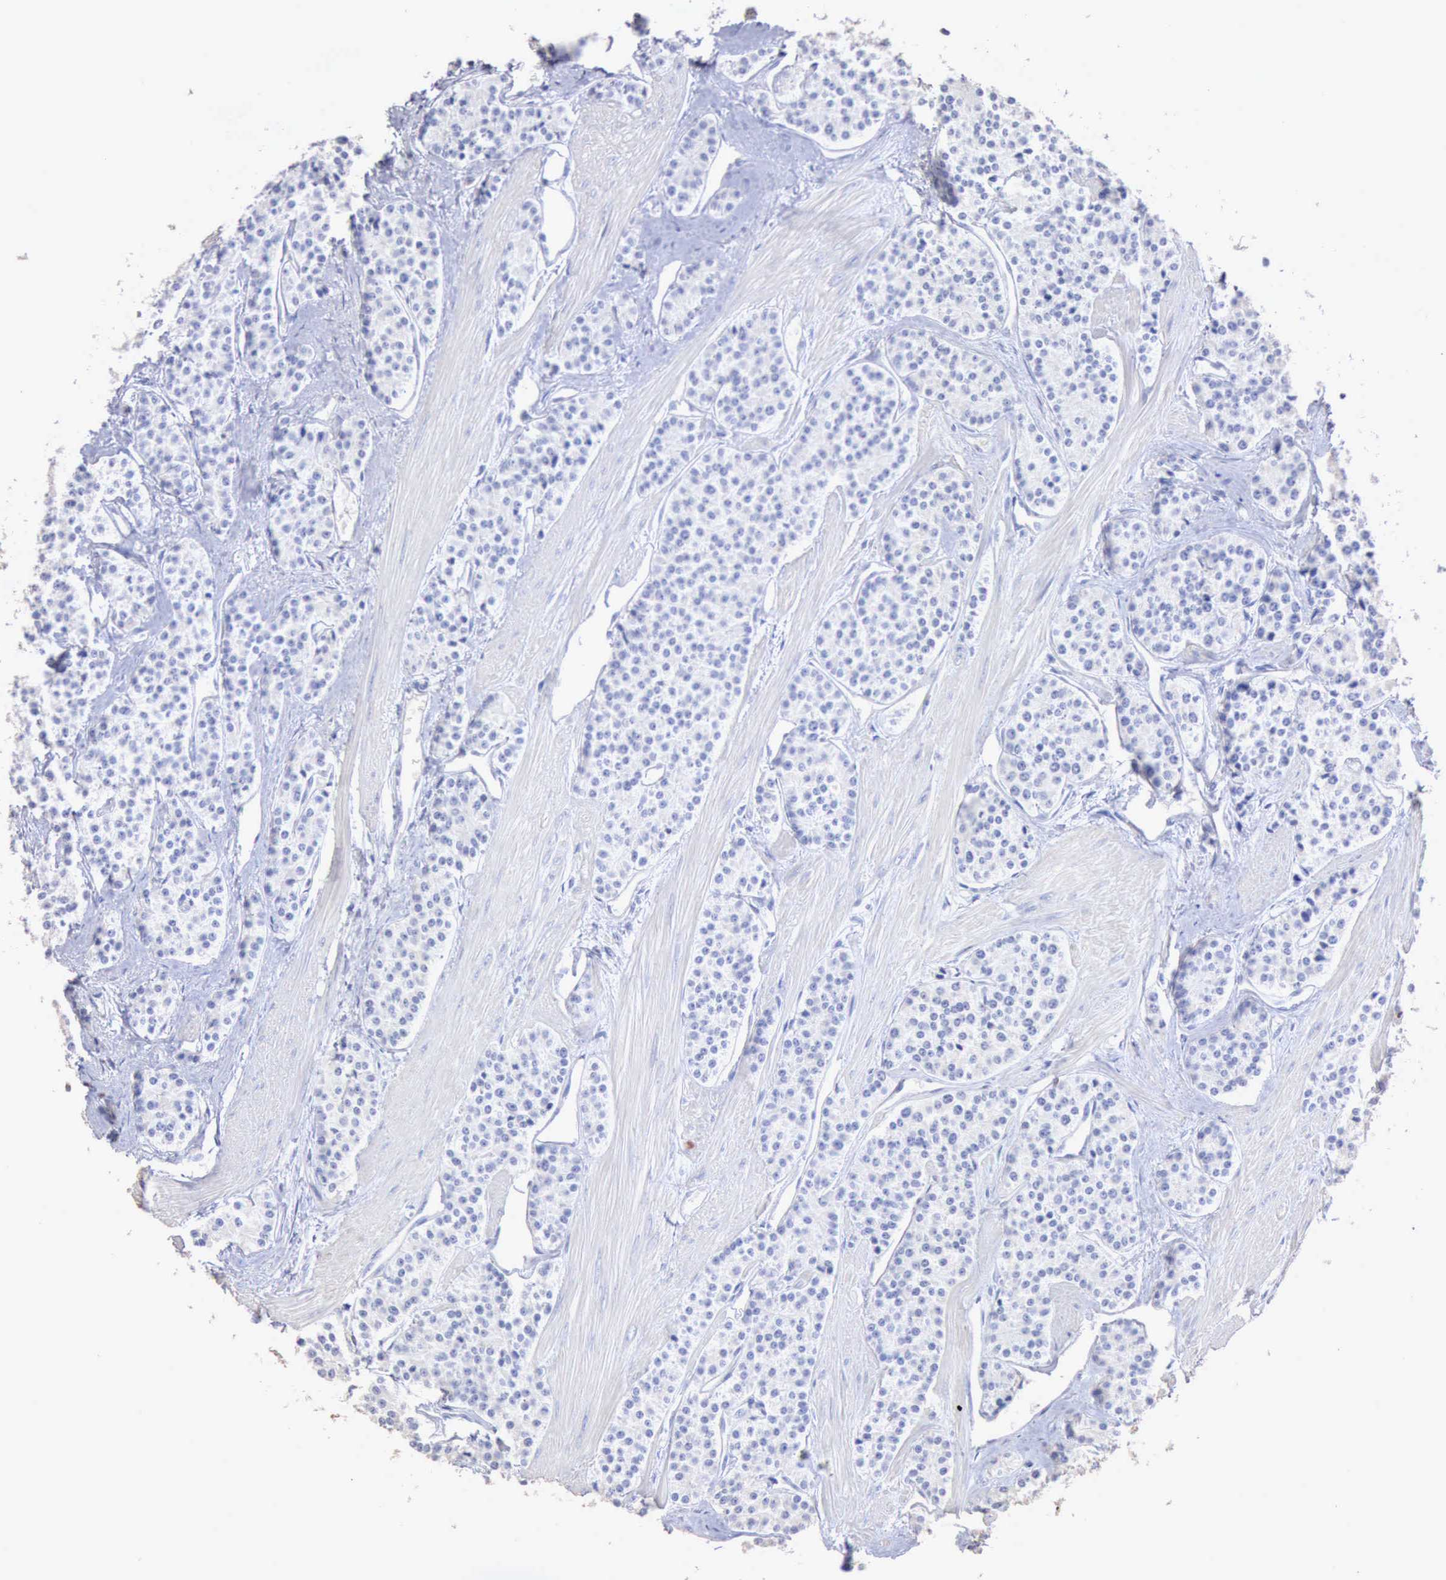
{"staining": {"intensity": "negative", "quantity": "none", "location": "none"}, "tissue": "carcinoid", "cell_type": "Tumor cells", "image_type": "cancer", "snomed": [{"axis": "morphology", "description": "Carcinoid, malignant, NOS"}, {"axis": "topography", "description": "Stomach"}], "caption": "There is no significant expression in tumor cells of malignant carcinoid.", "gene": "KRT6B", "patient": {"sex": "female", "age": 76}}